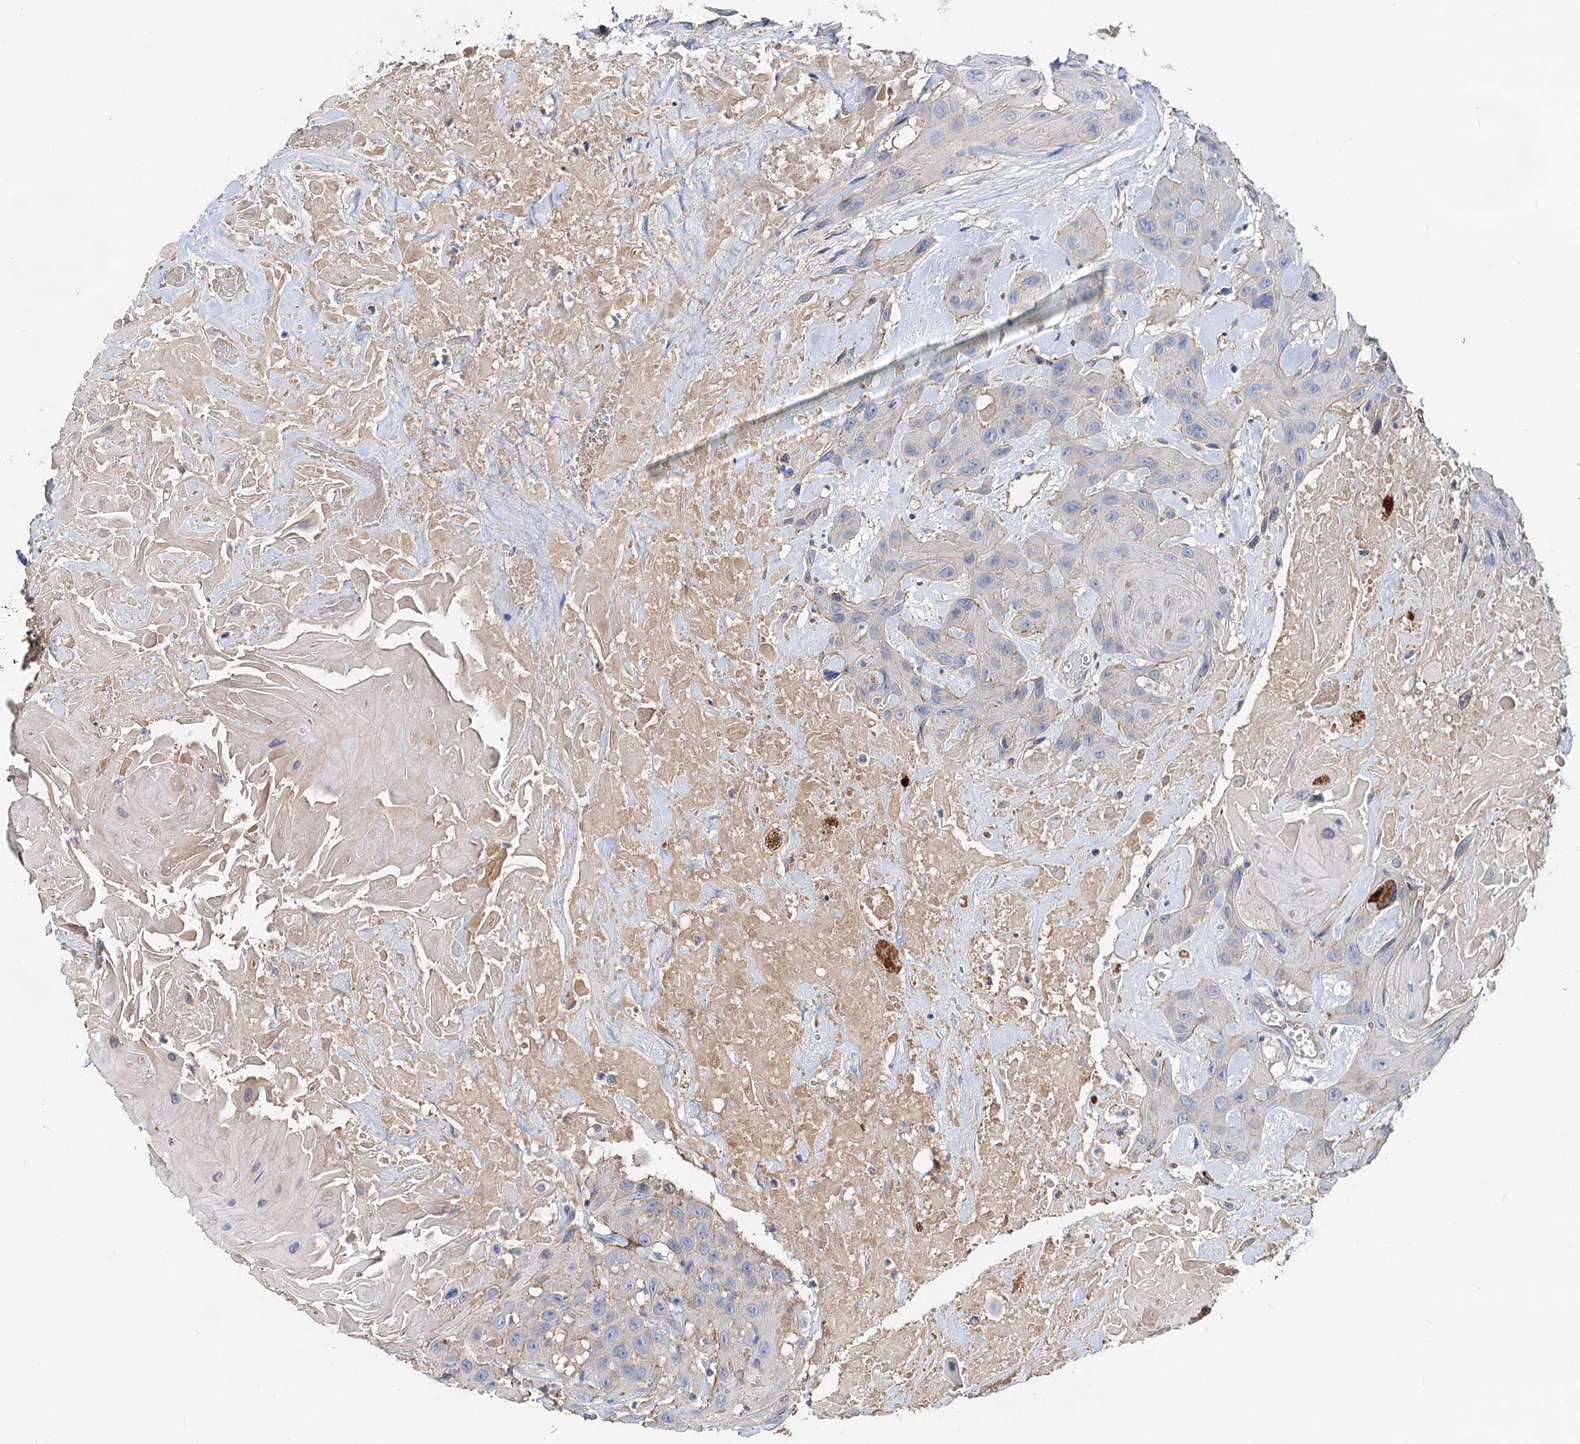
{"staining": {"intensity": "weak", "quantity": "<25%", "location": "cytoplasmic/membranous"}, "tissue": "head and neck cancer", "cell_type": "Tumor cells", "image_type": "cancer", "snomed": [{"axis": "morphology", "description": "Squamous cell carcinoma, NOS"}, {"axis": "topography", "description": "Head-Neck"}], "caption": "Human head and neck squamous cell carcinoma stained for a protein using immunohistochemistry (IHC) displays no staining in tumor cells.", "gene": "ACY3", "patient": {"sex": "male", "age": 81}}